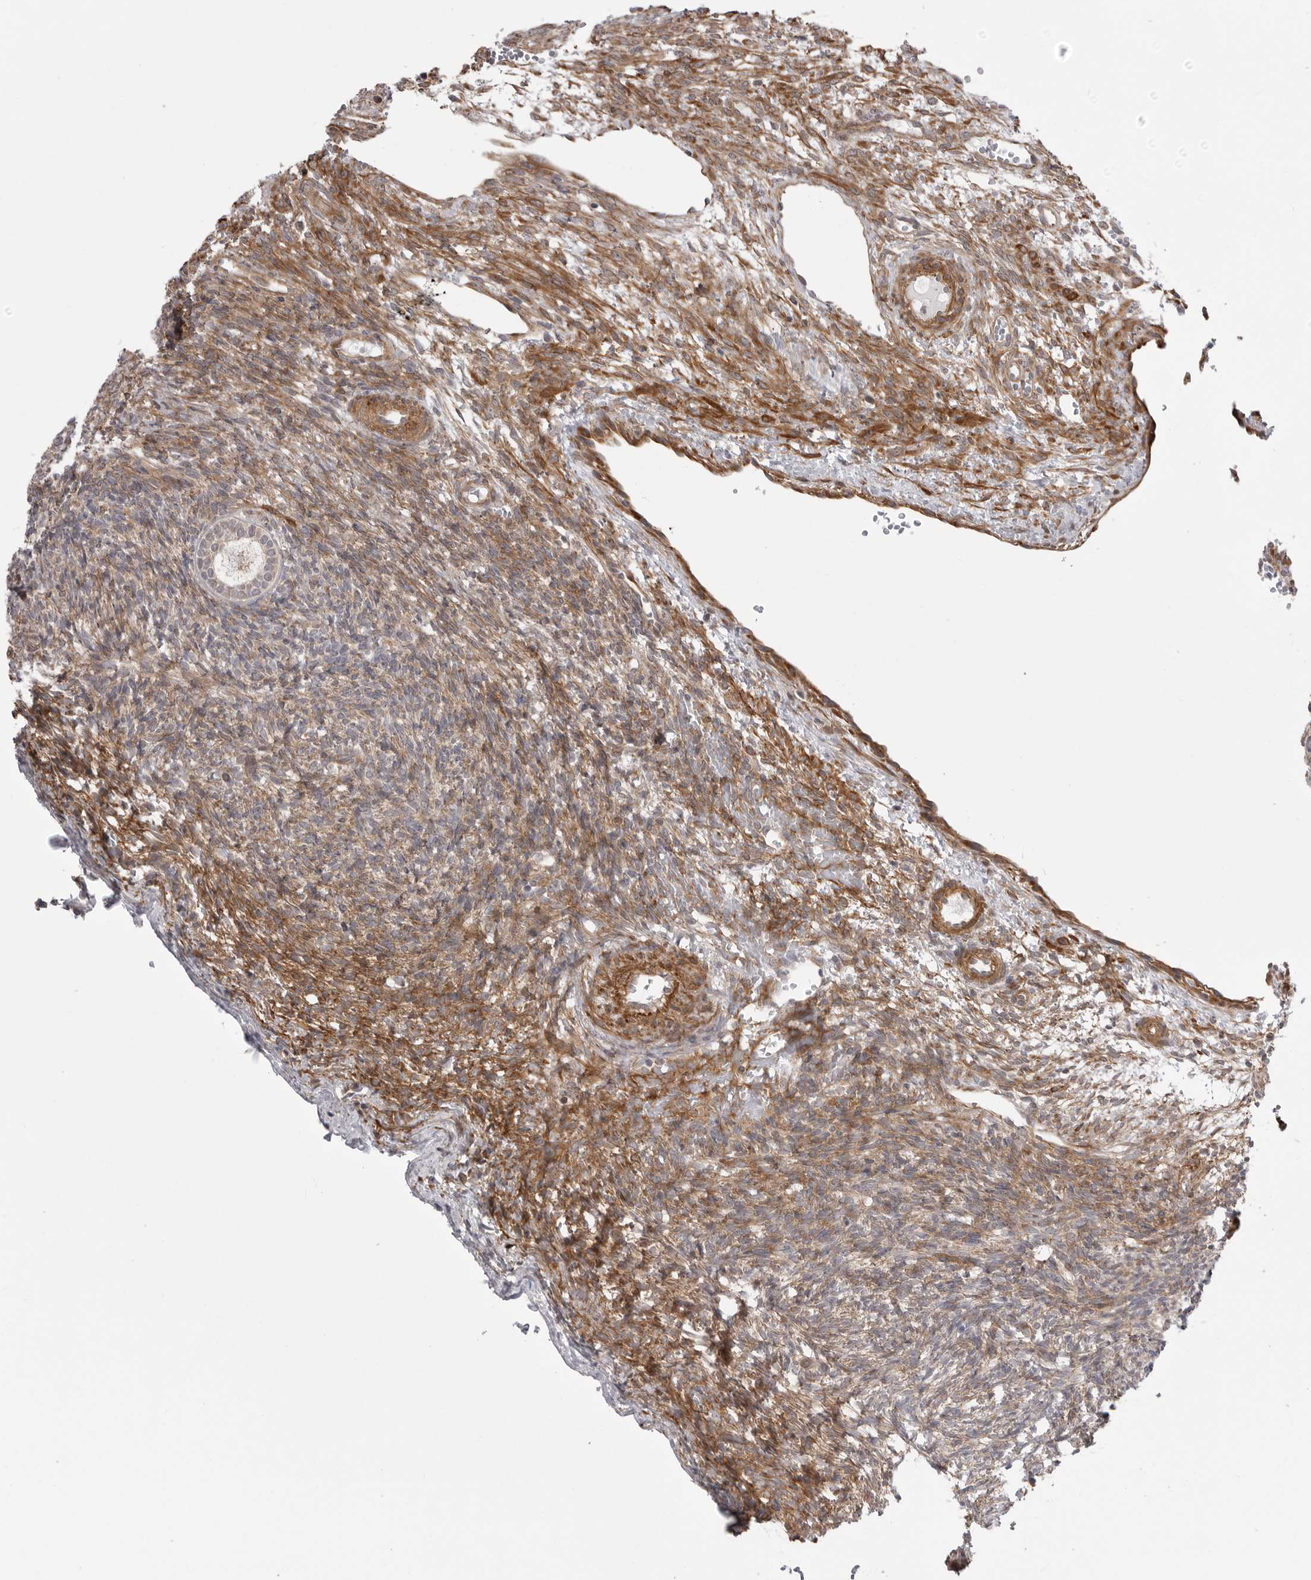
{"staining": {"intensity": "negative", "quantity": "none", "location": "none"}, "tissue": "ovary", "cell_type": "Follicle cells", "image_type": "normal", "snomed": [{"axis": "morphology", "description": "Normal tissue, NOS"}, {"axis": "topography", "description": "Ovary"}], "caption": "Follicle cells show no significant staining in normal ovary. (Stains: DAB (3,3'-diaminobenzidine) immunohistochemistry (IHC) with hematoxylin counter stain, Microscopy: brightfield microscopy at high magnification).", "gene": "SCP2", "patient": {"sex": "female", "age": 34}}